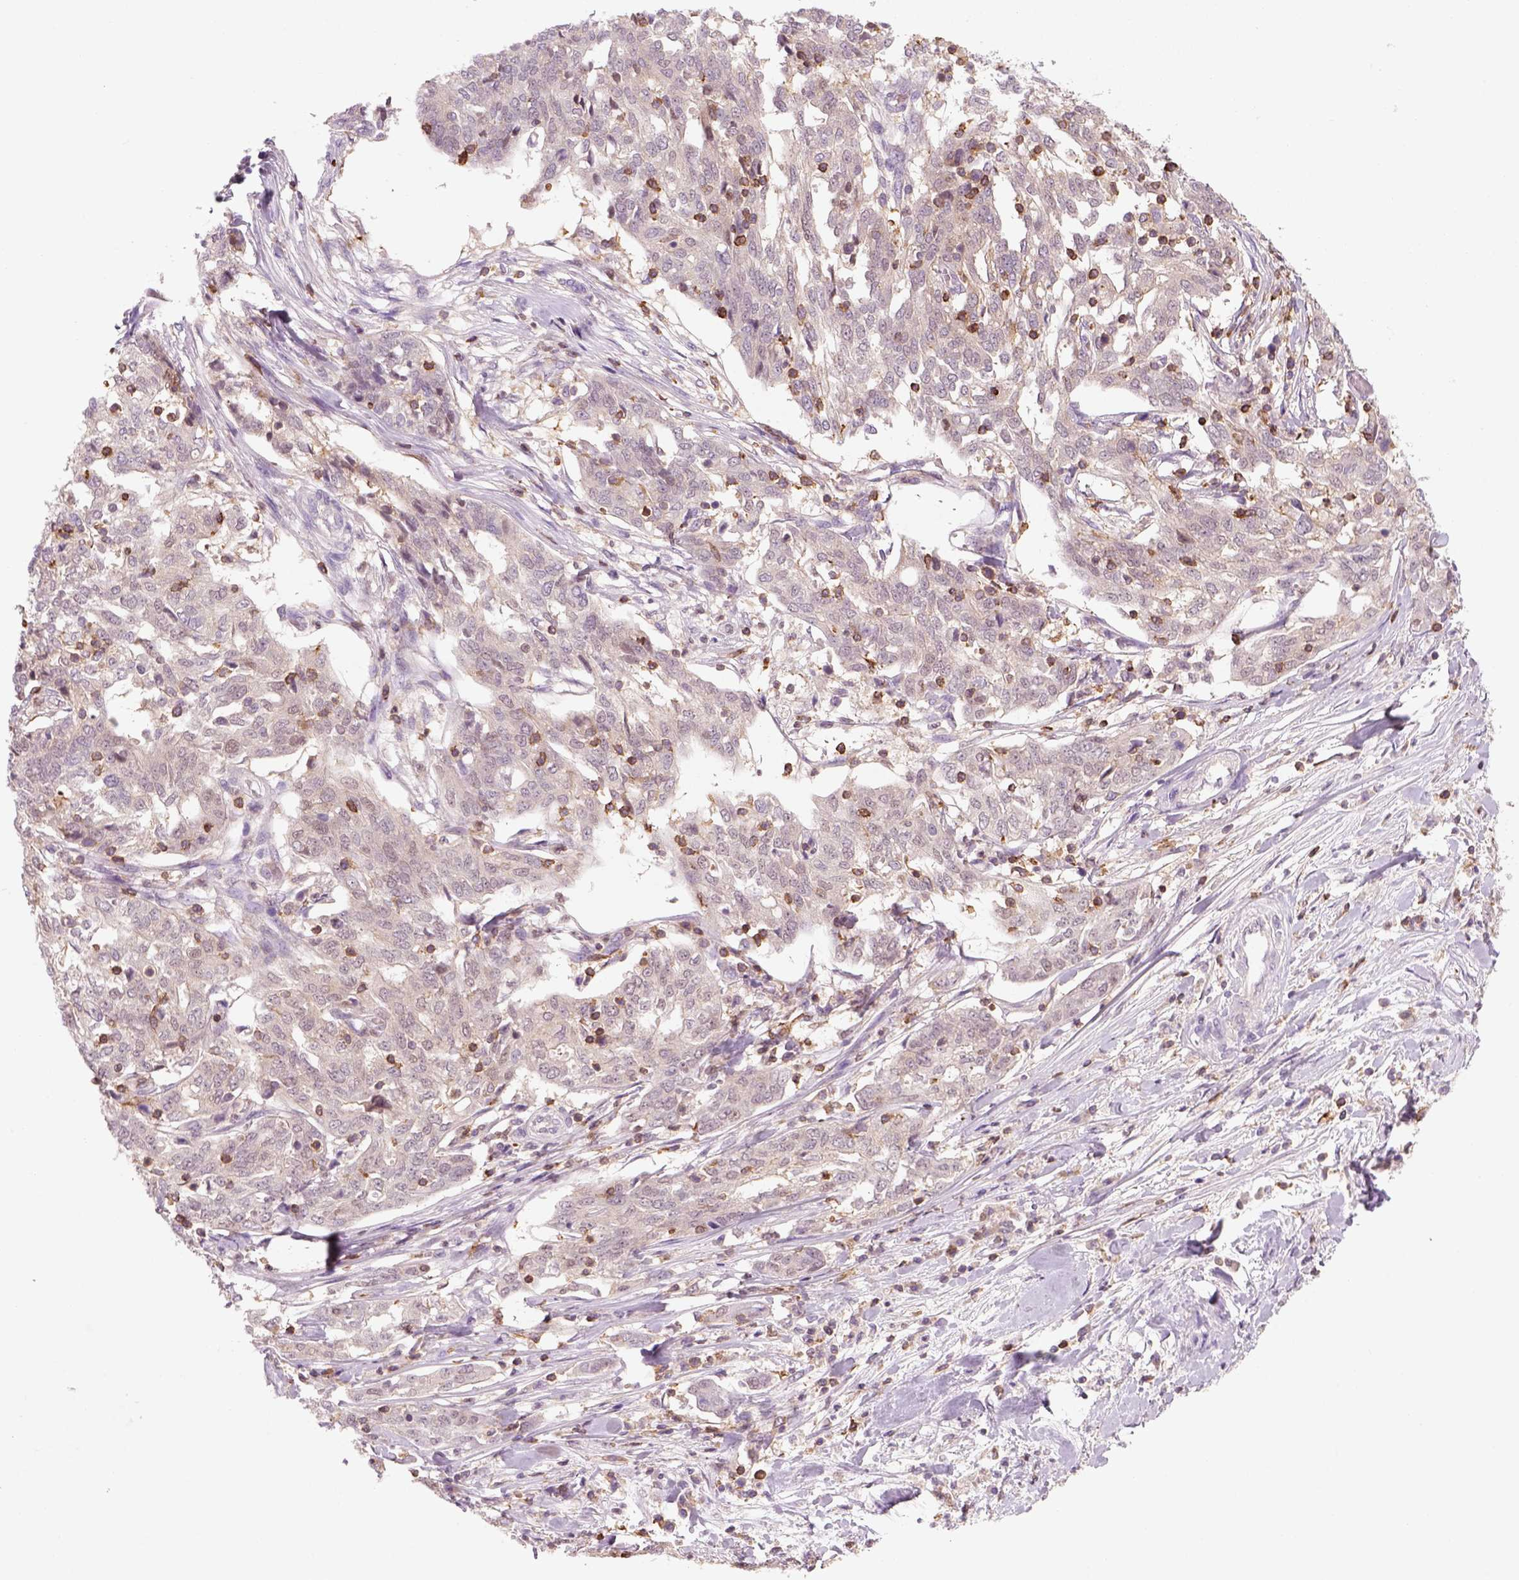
{"staining": {"intensity": "negative", "quantity": "none", "location": "none"}, "tissue": "ovarian cancer", "cell_type": "Tumor cells", "image_type": "cancer", "snomed": [{"axis": "morphology", "description": "Cystadenocarcinoma, serous, NOS"}, {"axis": "topography", "description": "Ovary"}], "caption": "Immunohistochemistry image of ovarian cancer stained for a protein (brown), which displays no positivity in tumor cells.", "gene": "GOT1", "patient": {"sex": "female", "age": 67}}